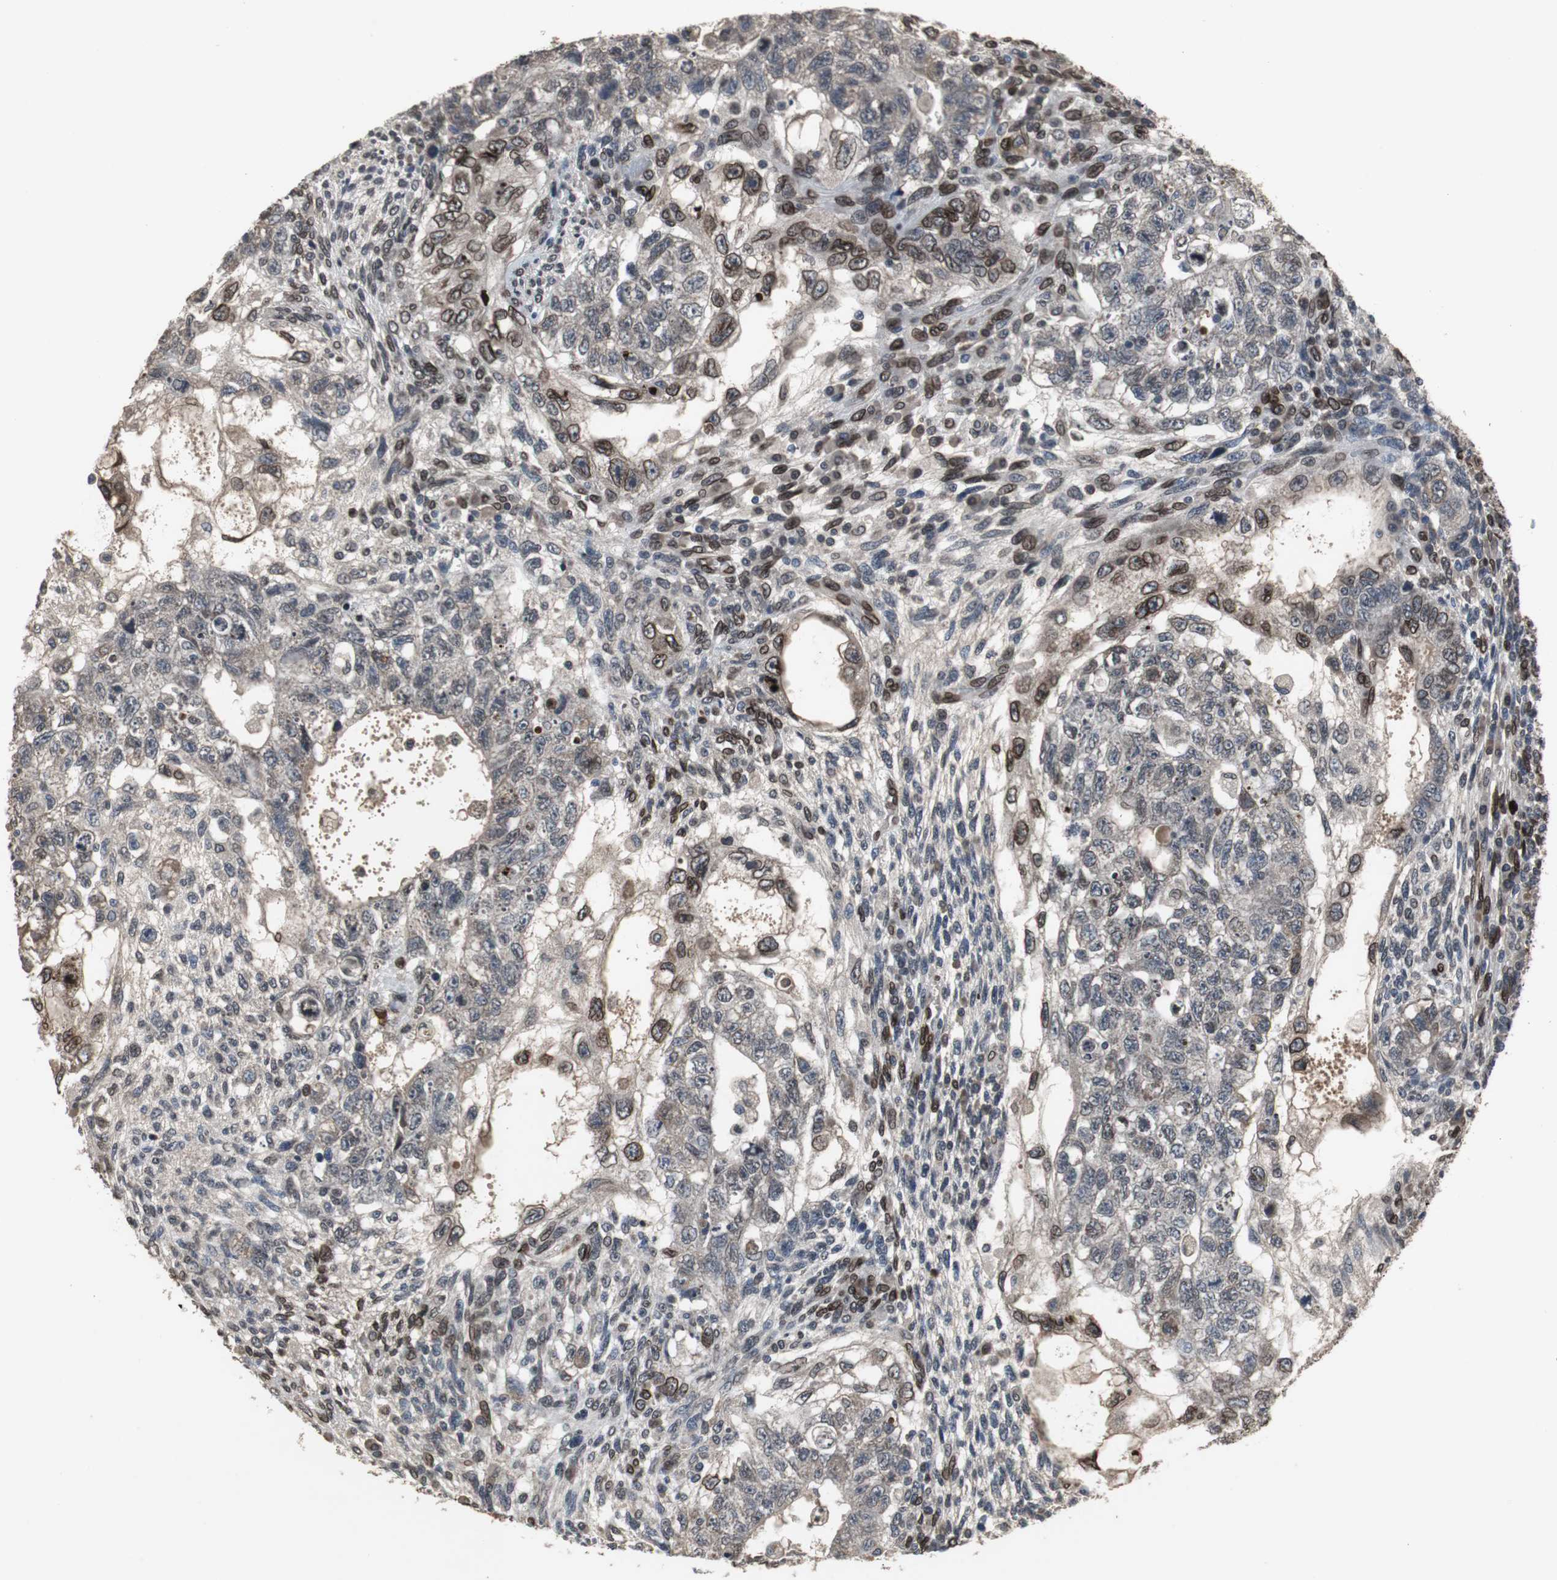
{"staining": {"intensity": "strong", "quantity": "25%-75%", "location": "cytoplasmic/membranous,nuclear"}, "tissue": "testis cancer", "cell_type": "Tumor cells", "image_type": "cancer", "snomed": [{"axis": "morphology", "description": "Normal tissue, NOS"}, {"axis": "morphology", "description": "Carcinoma, Embryonal, NOS"}, {"axis": "topography", "description": "Testis"}], "caption": "Testis cancer stained with a brown dye displays strong cytoplasmic/membranous and nuclear positive expression in approximately 25%-75% of tumor cells.", "gene": "LMNA", "patient": {"sex": "male", "age": 36}}